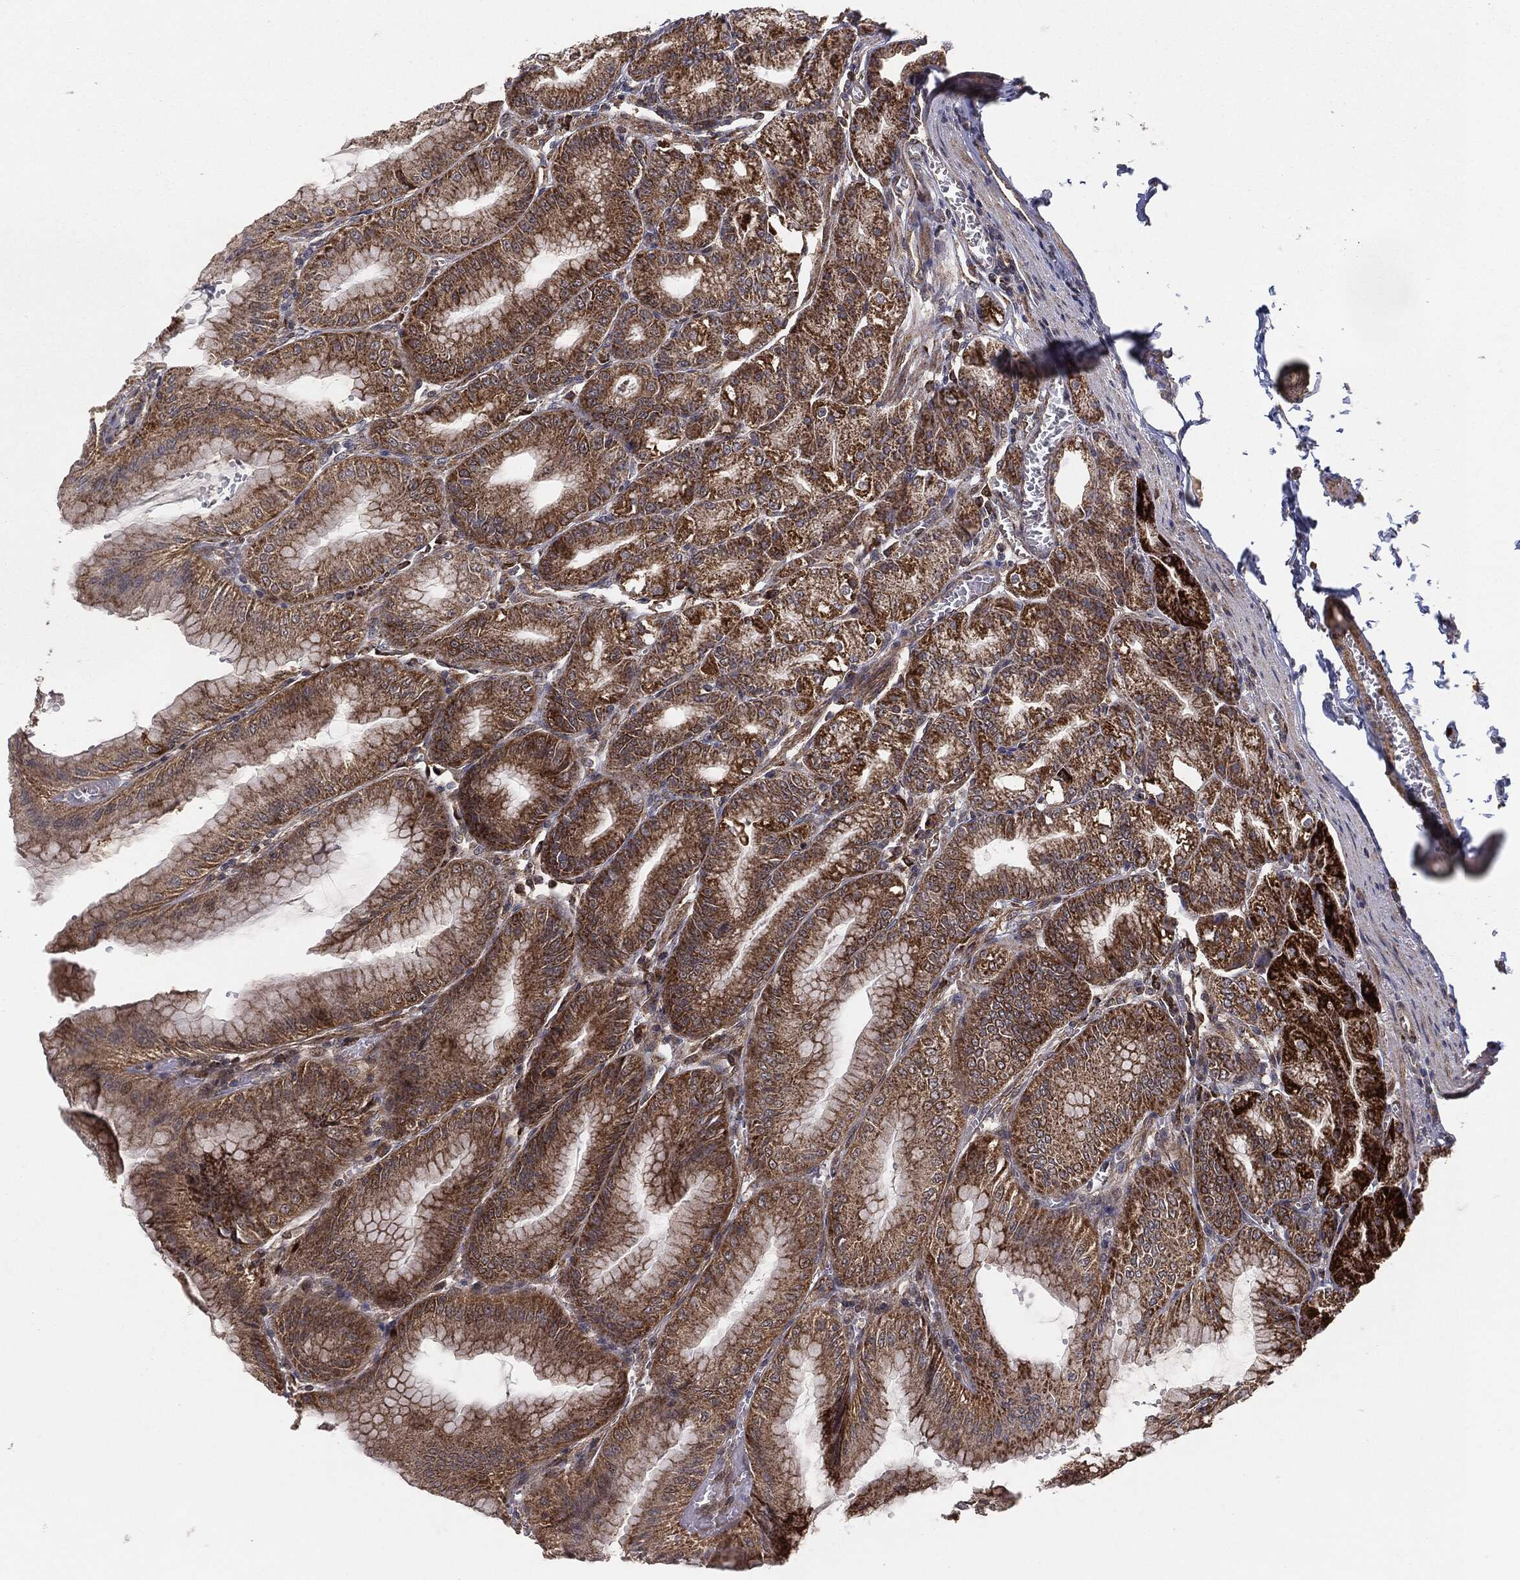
{"staining": {"intensity": "strong", "quantity": "25%-75%", "location": "cytoplasmic/membranous"}, "tissue": "stomach", "cell_type": "Glandular cells", "image_type": "normal", "snomed": [{"axis": "morphology", "description": "Normal tissue, NOS"}, {"axis": "topography", "description": "Stomach"}], "caption": "Immunohistochemical staining of benign human stomach demonstrates 25%-75% levels of strong cytoplasmic/membranous protein expression in approximately 25%-75% of glandular cells. Using DAB (brown) and hematoxylin (blue) stains, captured at high magnification using brightfield microscopy.", "gene": "MTOR", "patient": {"sex": "male", "age": 71}}